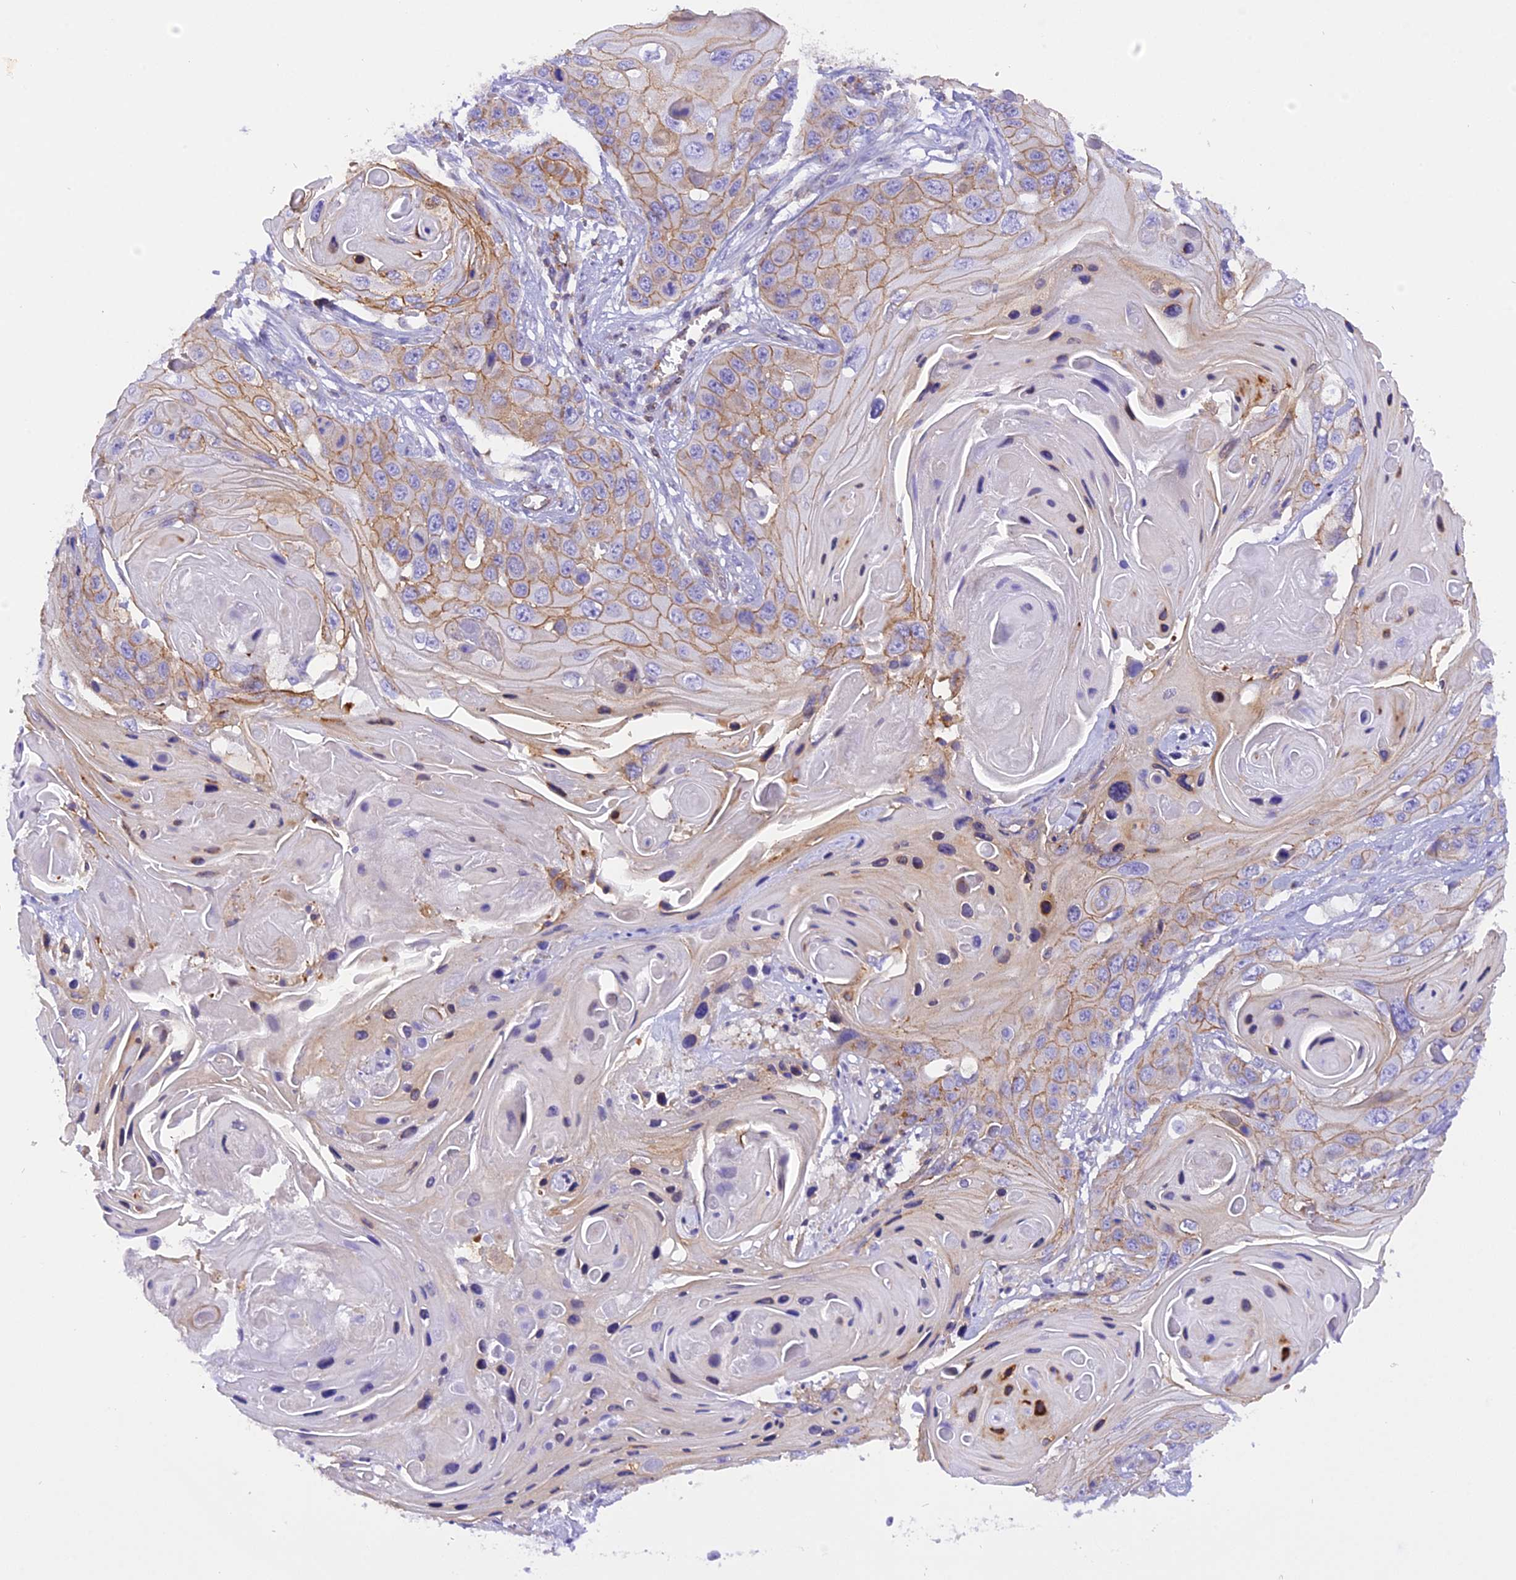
{"staining": {"intensity": "moderate", "quantity": ">75%", "location": "cytoplasmic/membranous"}, "tissue": "skin cancer", "cell_type": "Tumor cells", "image_type": "cancer", "snomed": [{"axis": "morphology", "description": "Squamous cell carcinoma, NOS"}, {"axis": "topography", "description": "Skin"}], "caption": "Skin squamous cell carcinoma was stained to show a protein in brown. There is medium levels of moderate cytoplasmic/membranous positivity in approximately >75% of tumor cells. The staining is performed using DAB brown chromogen to label protein expression. The nuclei are counter-stained blue using hematoxylin.", "gene": "FAM193A", "patient": {"sex": "male", "age": 55}}